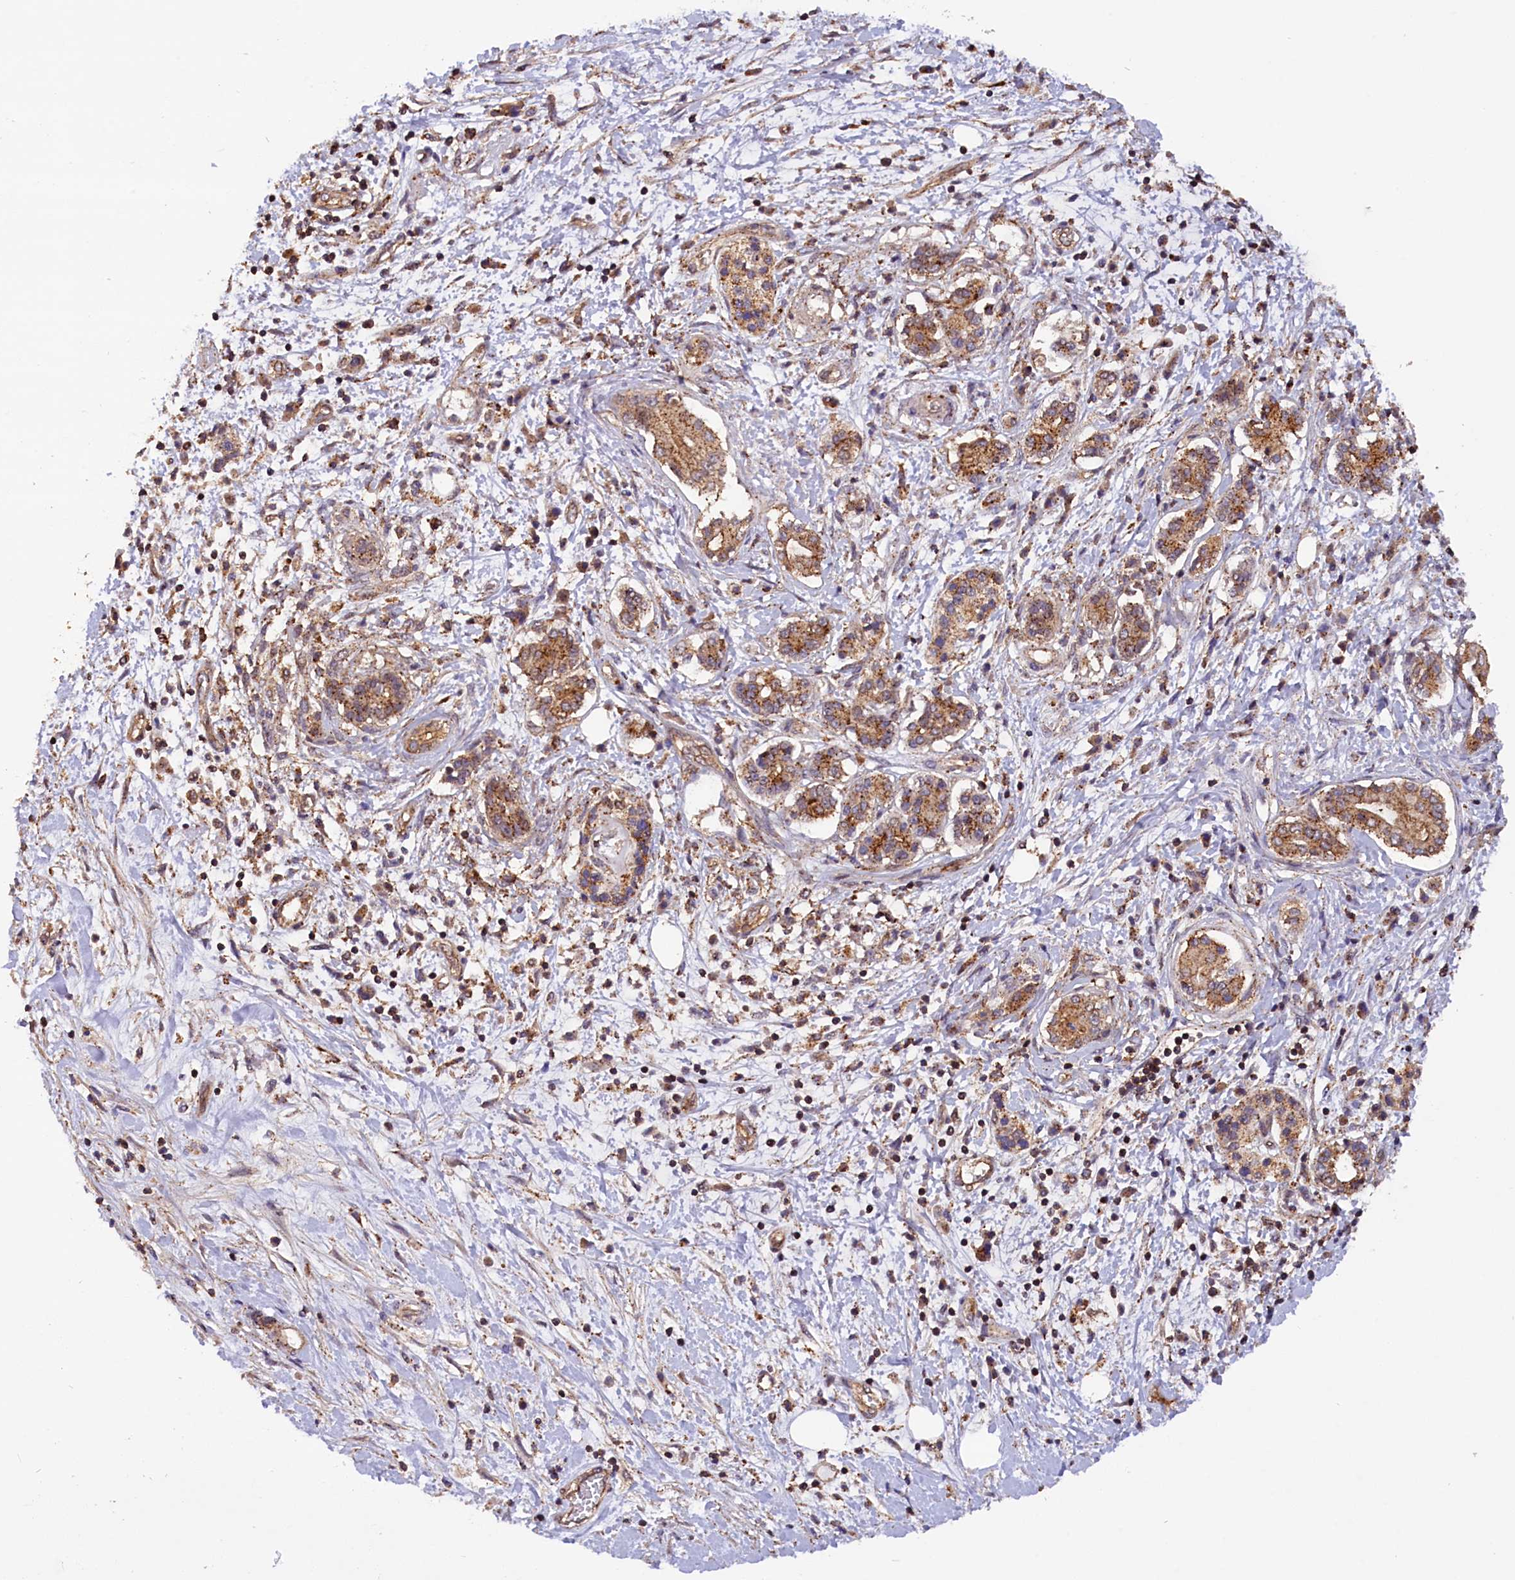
{"staining": {"intensity": "moderate", "quantity": ">75%", "location": "cytoplasmic/membranous"}, "tissue": "pancreatic cancer", "cell_type": "Tumor cells", "image_type": "cancer", "snomed": [{"axis": "morphology", "description": "Adenocarcinoma, NOS"}, {"axis": "topography", "description": "Pancreas"}], "caption": "High-power microscopy captured an immunohistochemistry micrograph of adenocarcinoma (pancreatic), revealing moderate cytoplasmic/membranous staining in approximately >75% of tumor cells.", "gene": "IST1", "patient": {"sex": "female", "age": 73}}